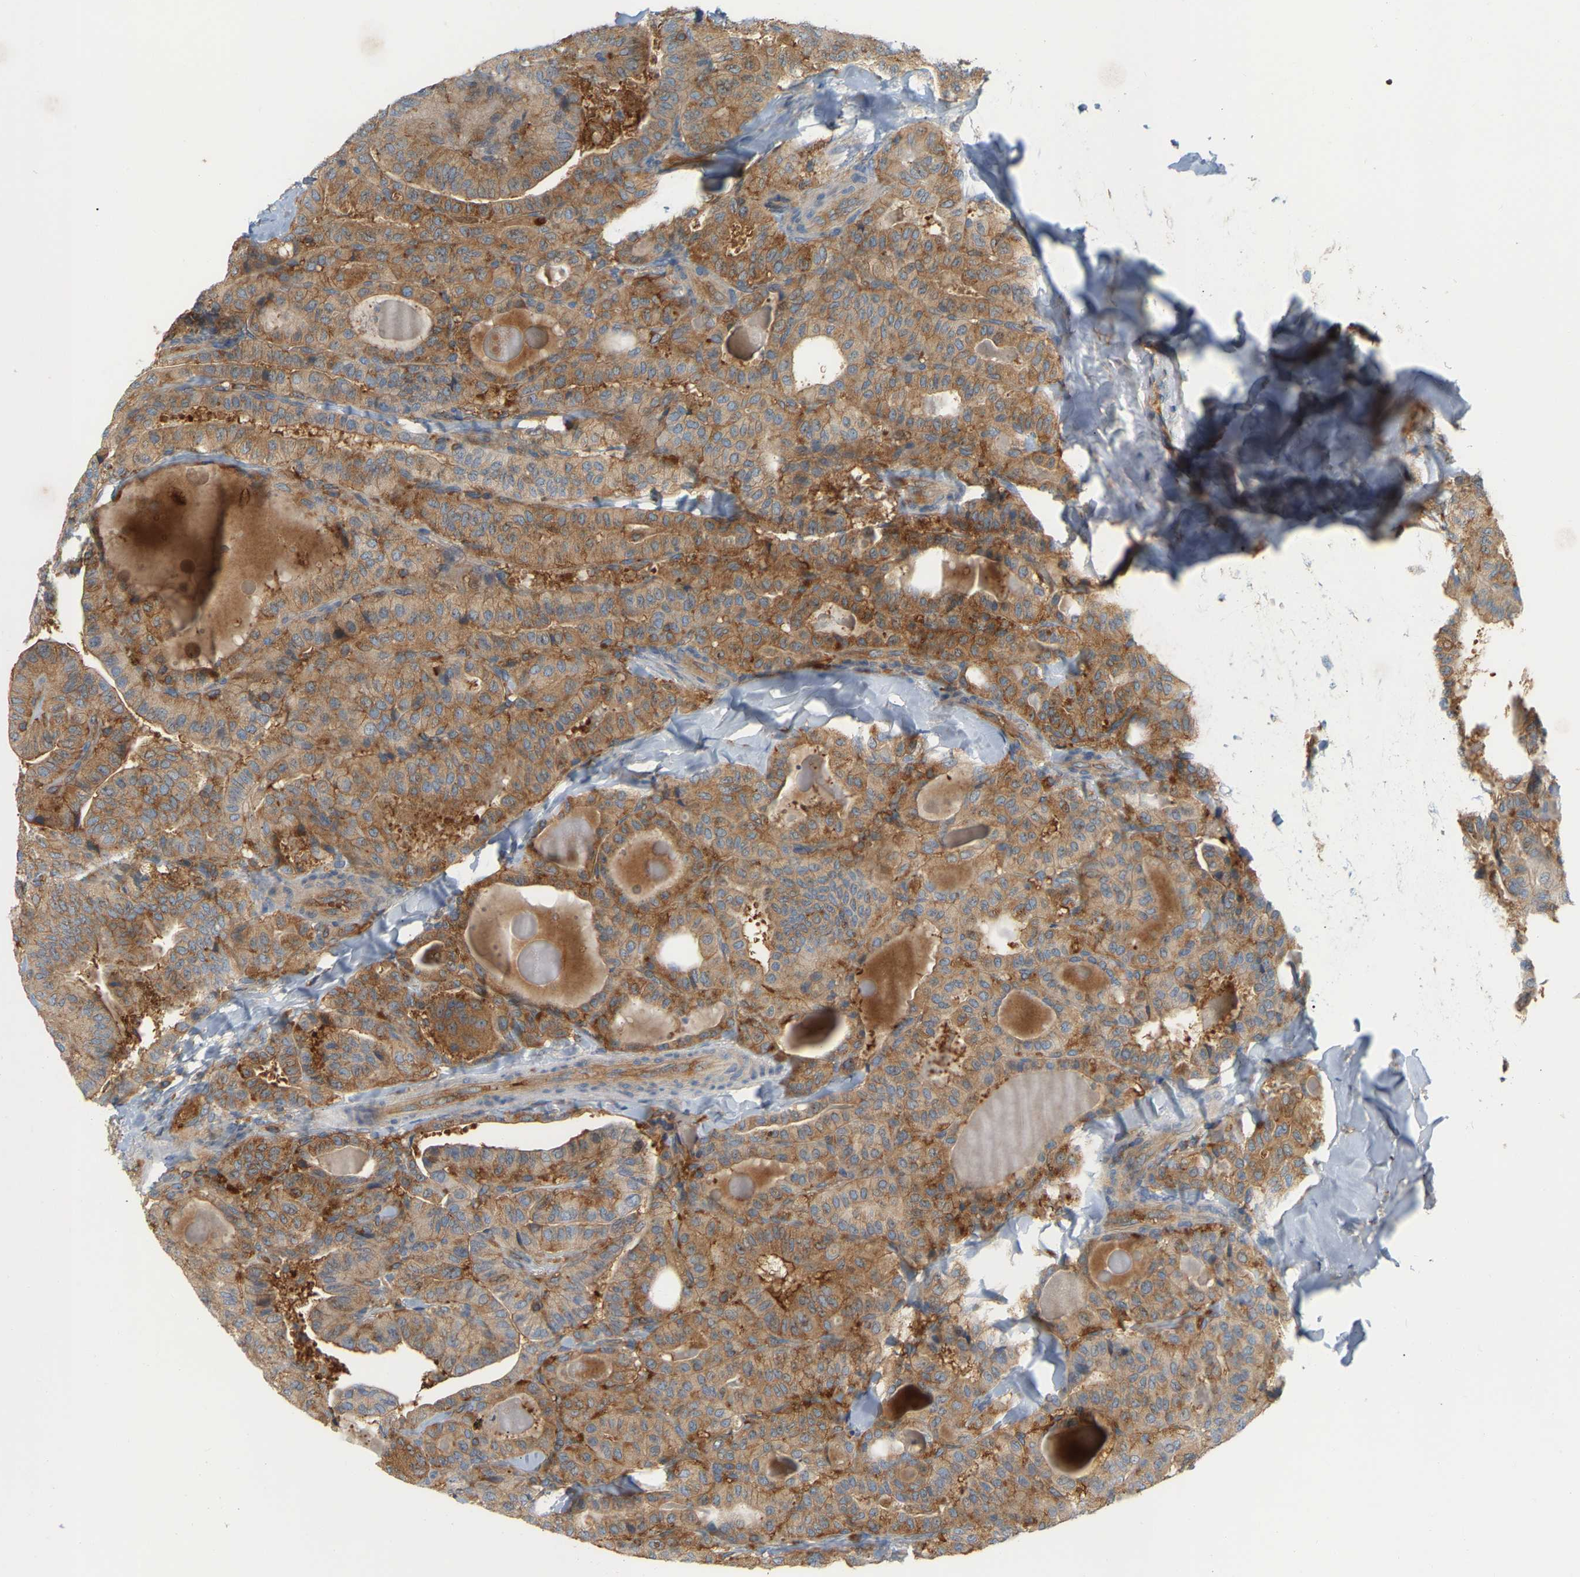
{"staining": {"intensity": "moderate", "quantity": "25%-75%", "location": "cytoplasmic/membranous"}, "tissue": "thyroid cancer", "cell_type": "Tumor cells", "image_type": "cancer", "snomed": [{"axis": "morphology", "description": "Papillary adenocarcinoma, NOS"}, {"axis": "topography", "description": "Thyroid gland"}], "caption": "This photomicrograph exhibits IHC staining of human thyroid cancer, with medium moderate cytoplasmic/membranous positivity in about 25%-75% of tumor cells.", "gene": "AKAP13", "patient": {"sex": "male", "age": 77}}